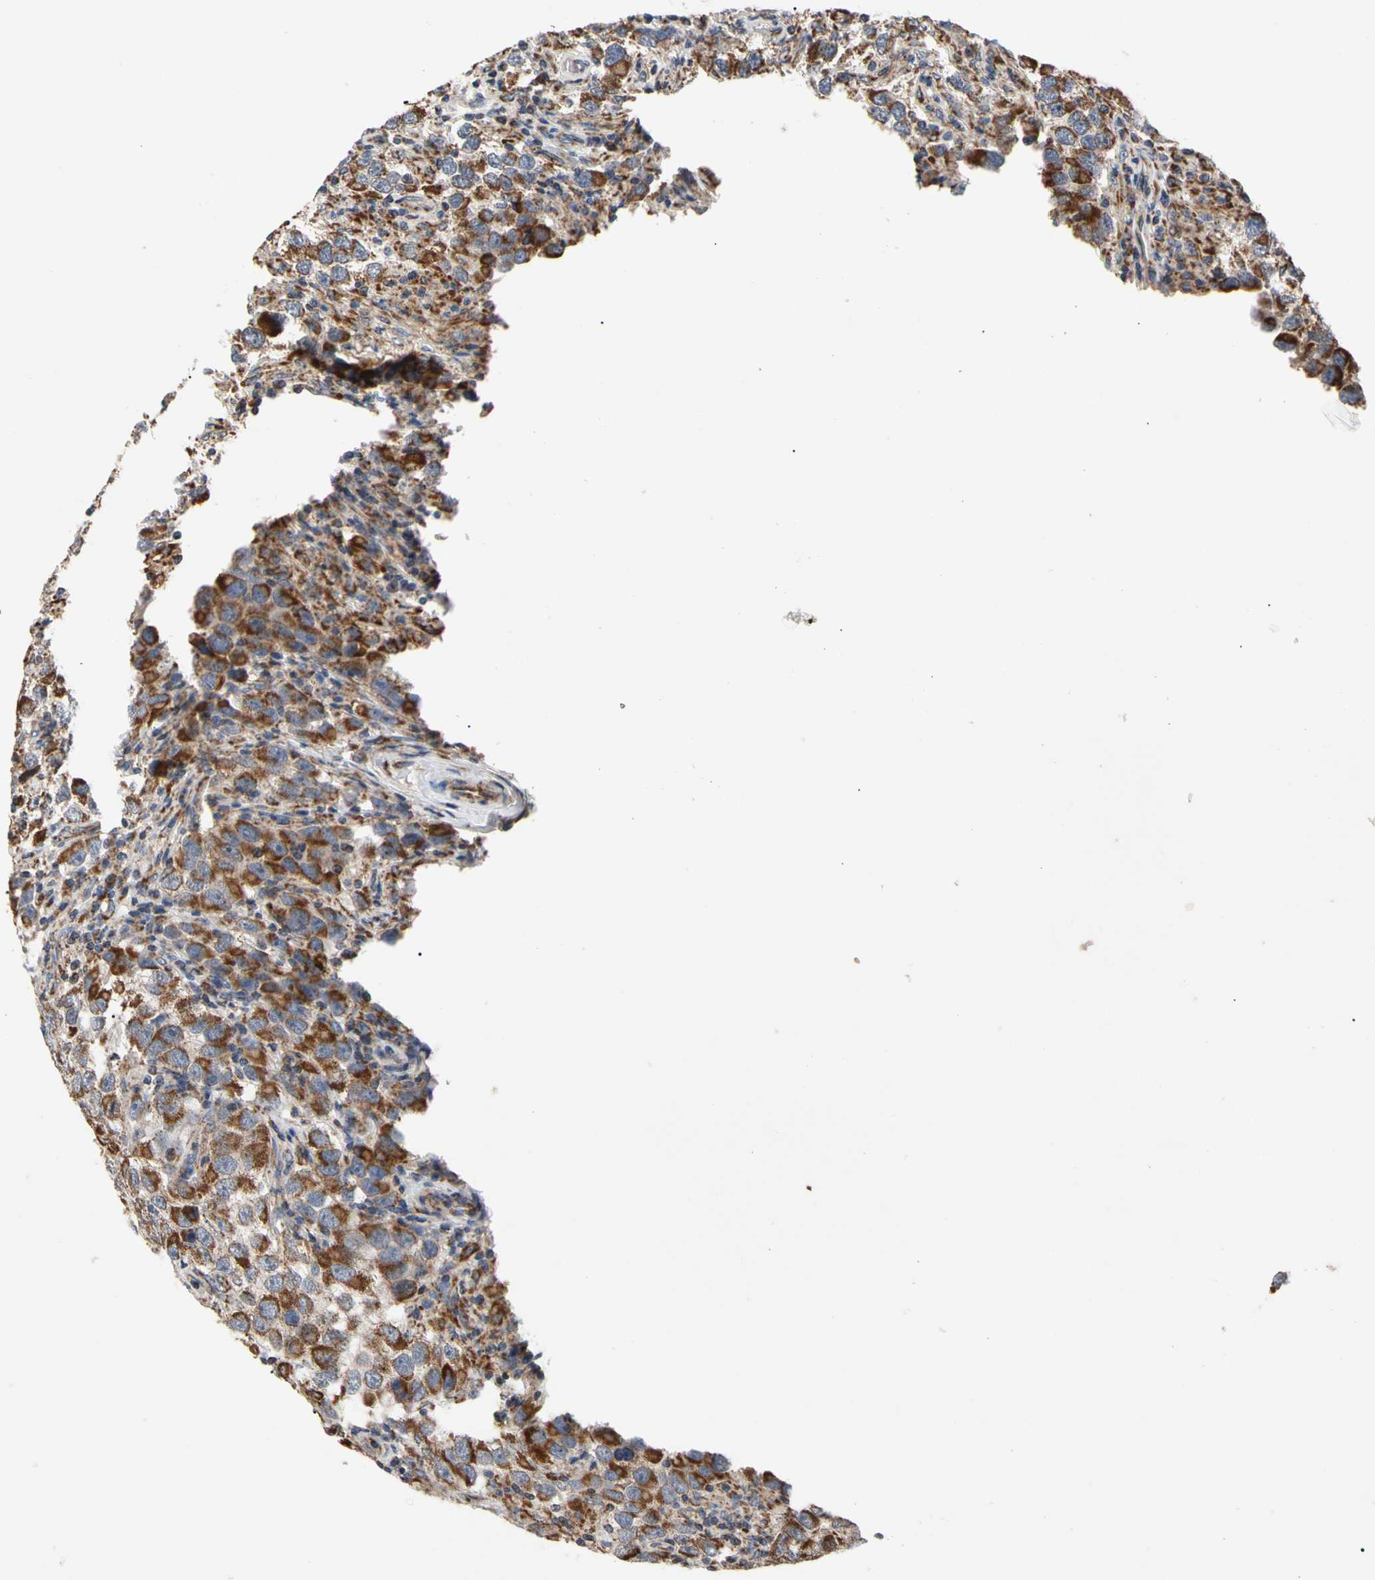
{"staining": {"intensity": "strong", "quantity": ">75%", "location": "cytoplasmic/membranous"}, "tissue": "testis cancer", "cell_type": "Tumor cells", "image_type": "cancer", "snomed": [{"axis": "morphology", "description": "Carcinoma, Embryonal, NOS"}, {"axis": "topography", "description": "Testis"}], "caption": "The immunohistochemical stain labels strong cytoplasmic/membranous staining in tumor cells of testis cancer tissue.", "gene": "GPD2", "patient": {"sex": "male", "age": 21}}